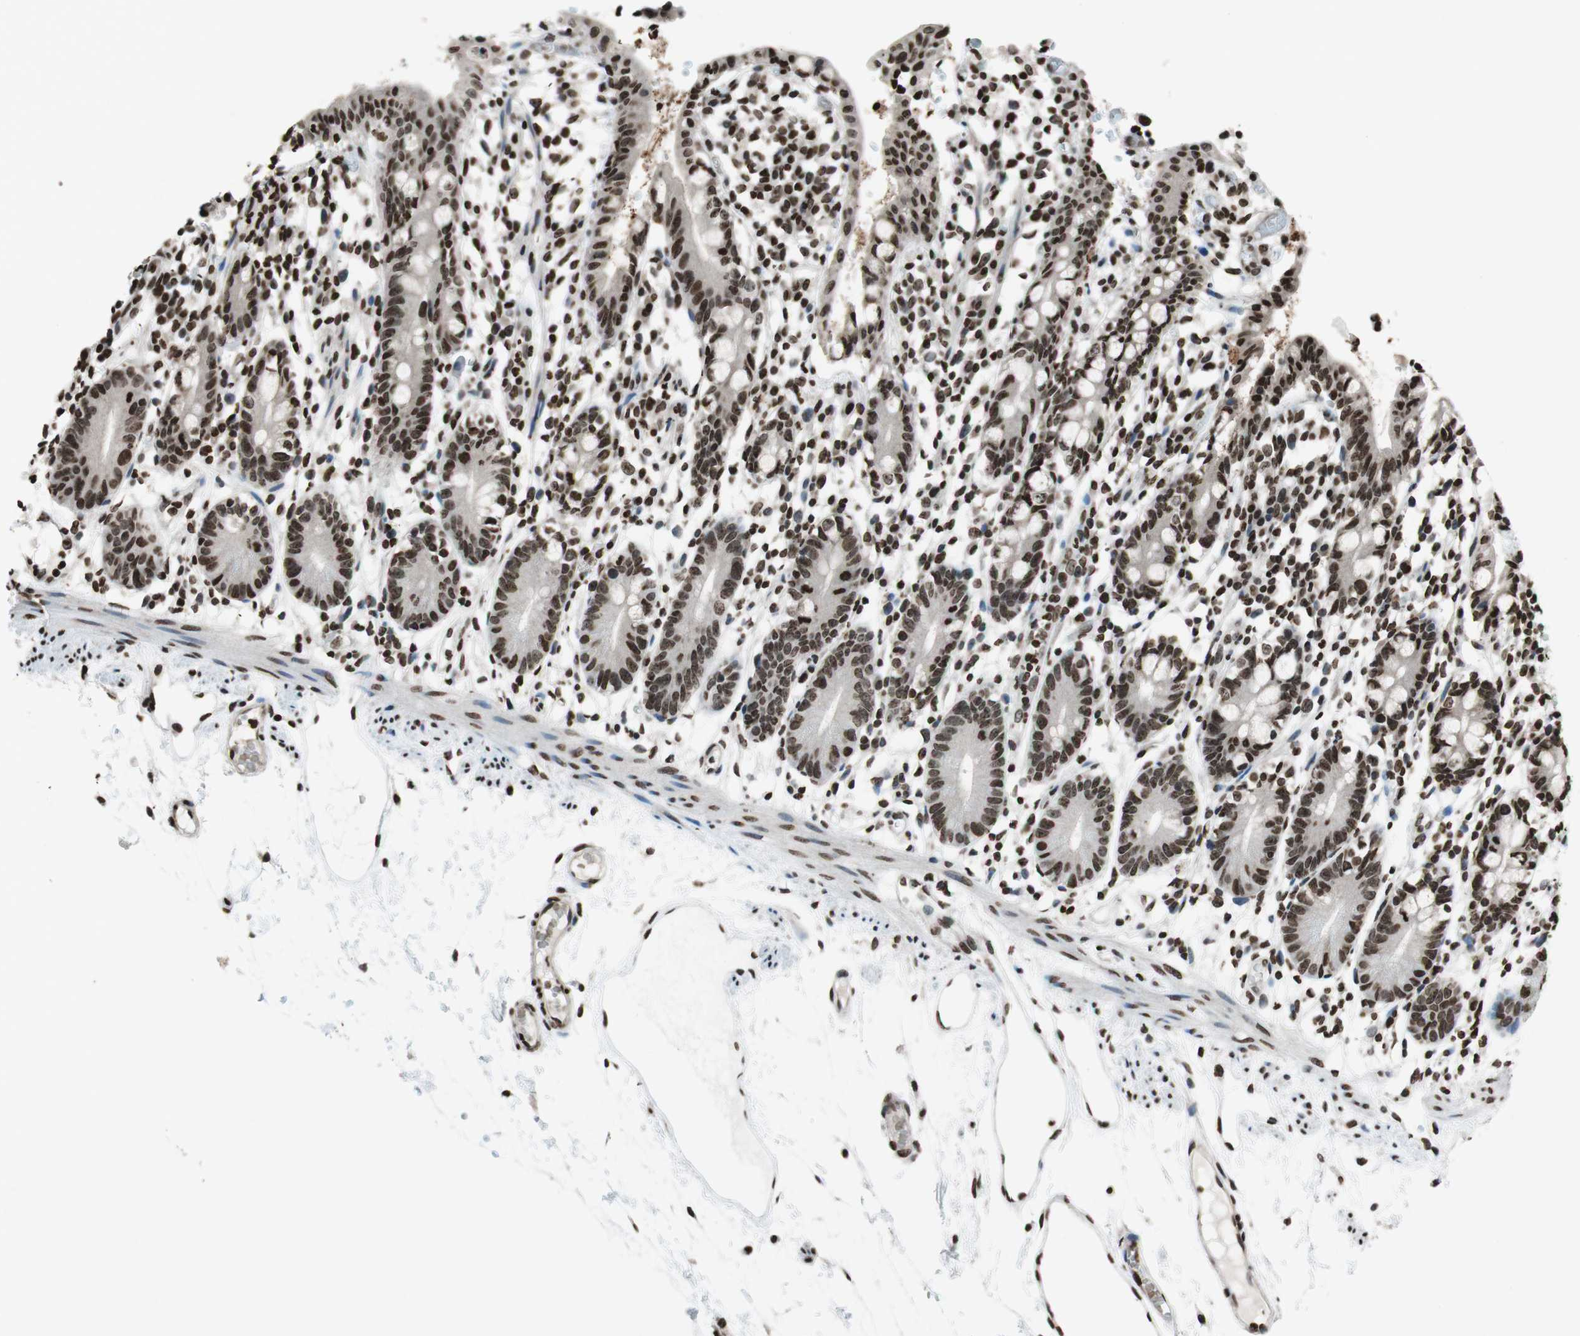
{"staining": {"intensity": "strong", "quantity": ">75%", "location": "nuclear"}, "tissue": "small intestine", "cell_type": "Glandular cells", "image_type": "normal", "snomed": [{"axis": "morphology", "description": "Normal tissue, NOS"}, {"axis": "morphology", "description": "Cystadenocarcinoma, serous, Metastatic site"}, {"axis": "topography", "description": "Small intestine"}], "caption": "The immunohistochemical stain highlights strong nuclear positivity in glandular cells of normal small intestine. (DAB (3,3'-diaminobenzidine) IHC with brightfield microscopy, high magnification).", "gene": "NCOA3", "patient": {"sex": "female", "age": 61}}